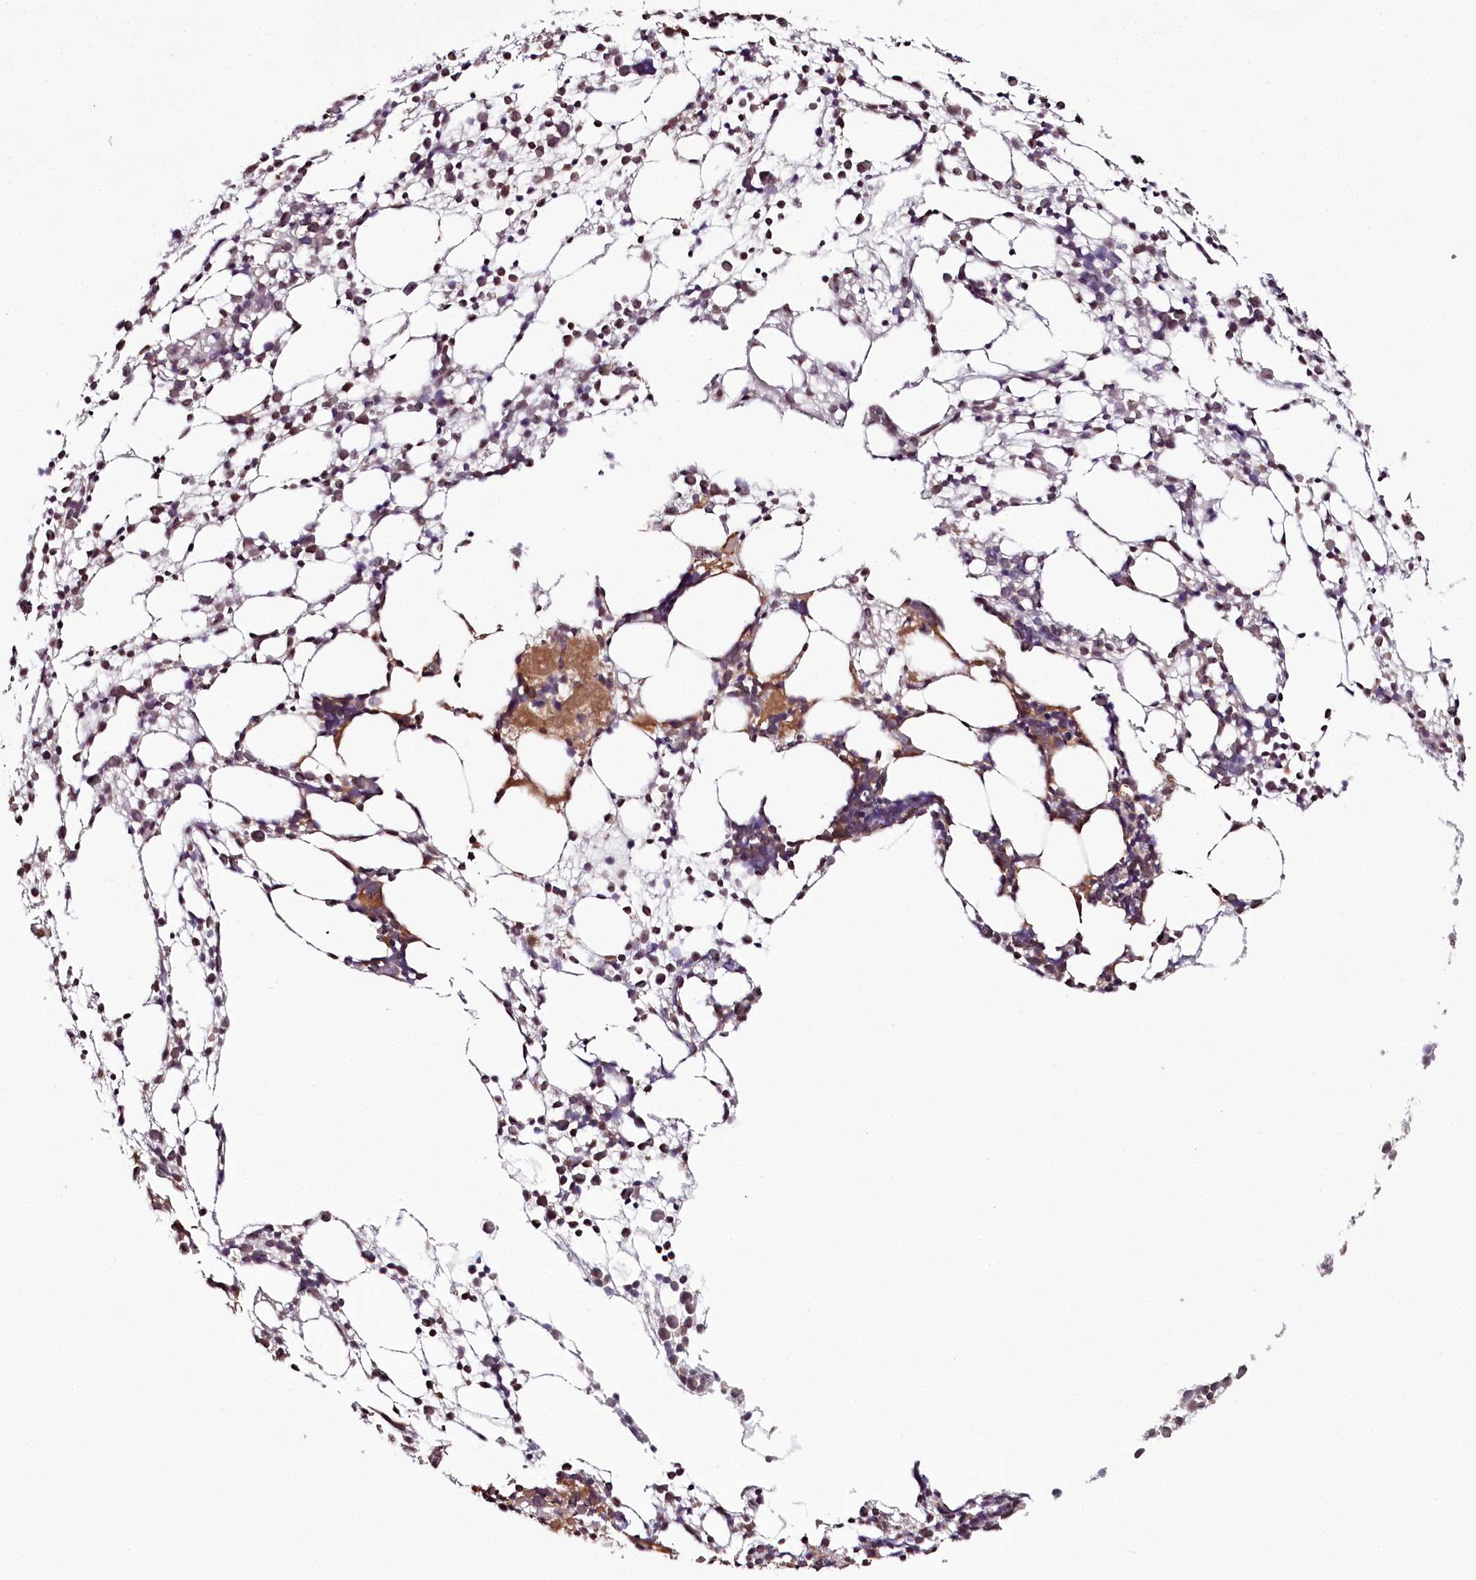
{"staining": {"intensity": "moderate", "quantity": "<25%", "location": "cytoplasmic/membranous"}, "tissue": "bone marrow", "cell_type": "Hematopoietic cells", "image_type": "normal", "snomed": [{"axis": "morphology", "description": "Normal tissue, NOS"}, {"axis": "topography", "description": "Bone marrow"}], "caption": "This histopathology image shows immunohistochemistry (IHC) staining of benign human bone marrow, with low moderate cytoplasmic/membranous staining in about <25% of hematopoietic cells.", "gene": "TARS1", "patient": {"sex": "female", "age": 57}}